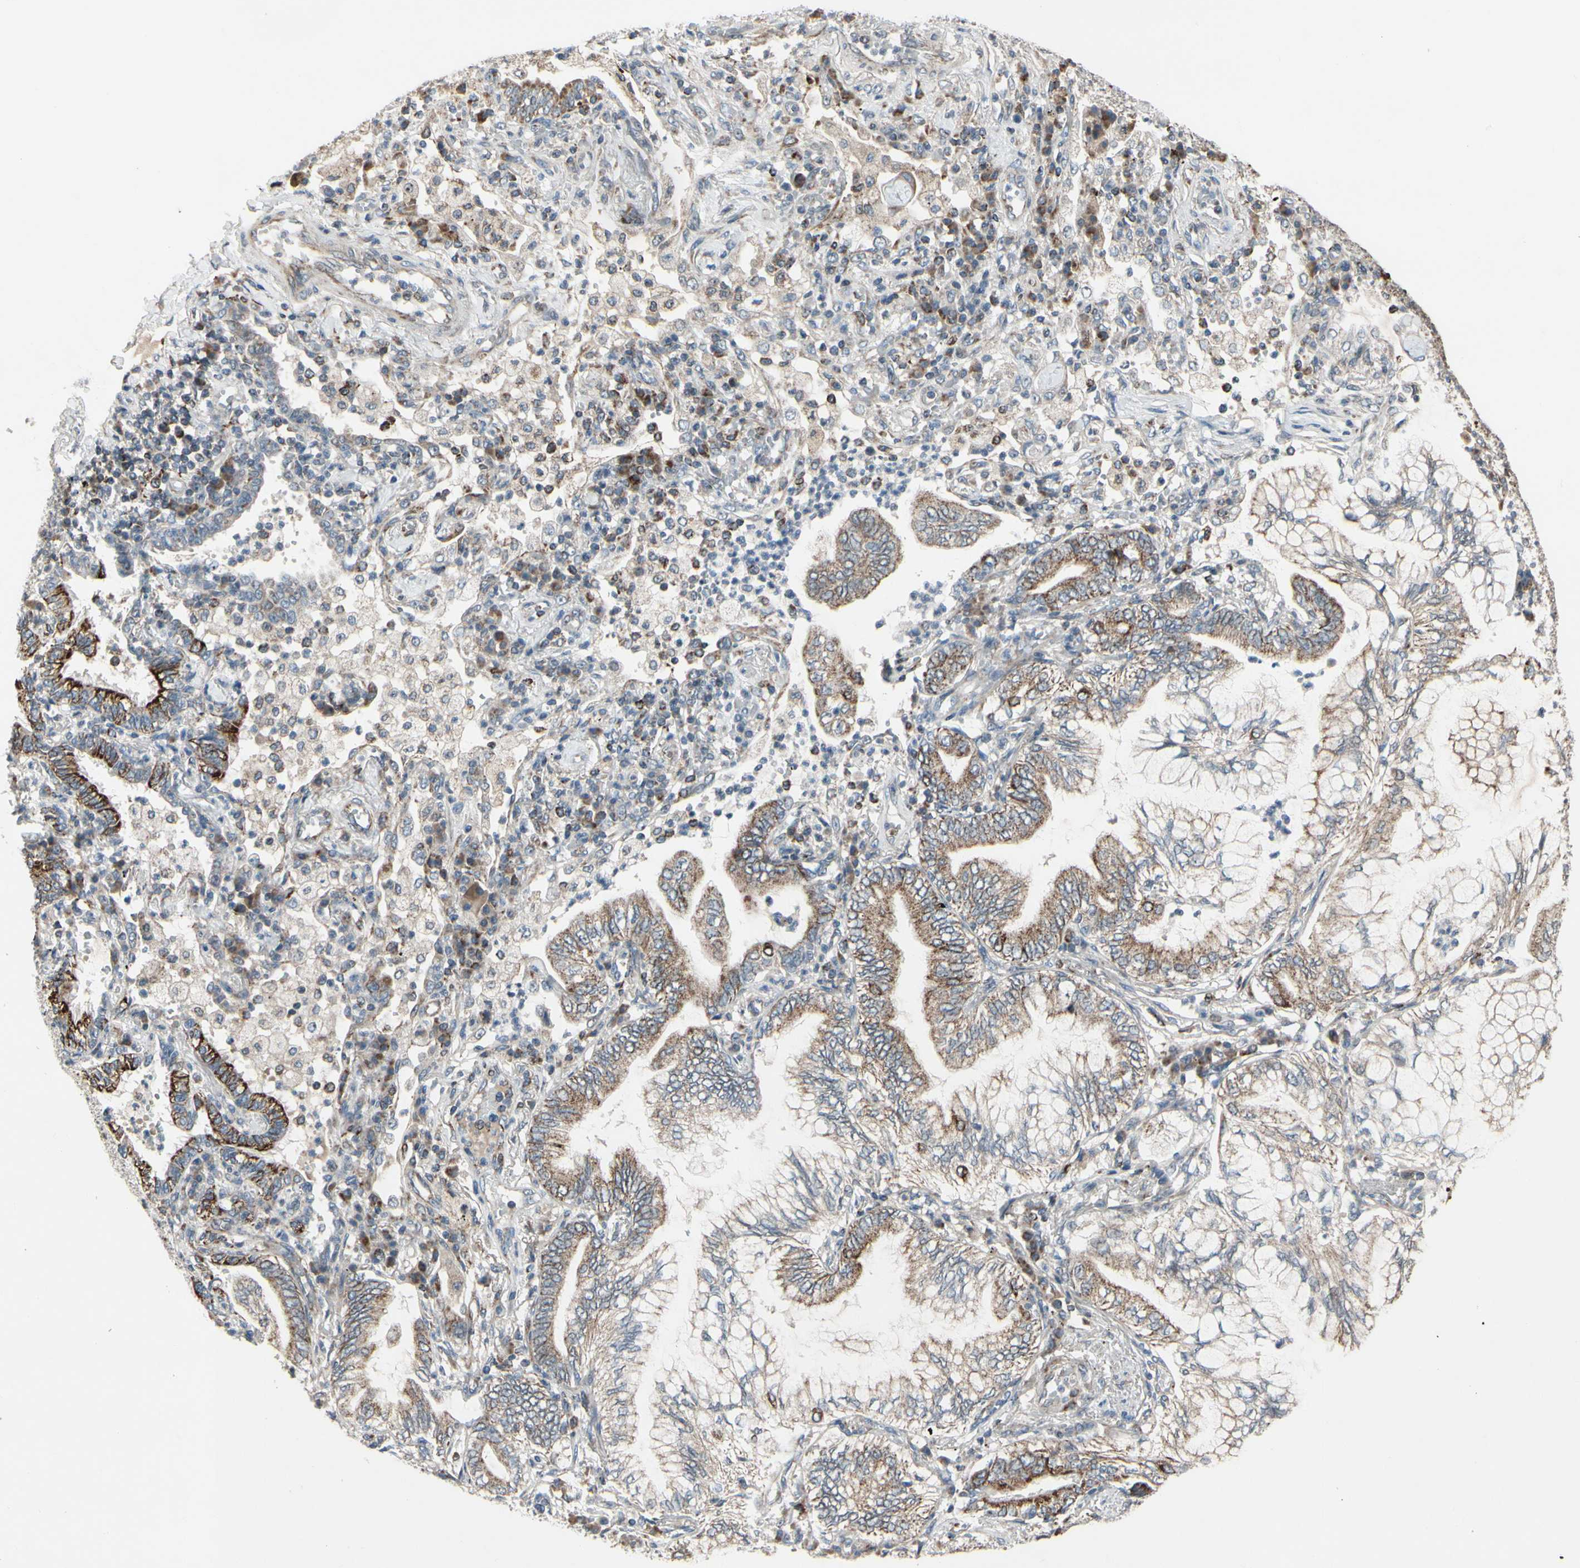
{"staining": {"intensity": "moderate", "quantity": ">75%", "location": "cytoplasmic/membranous"}, "tissue": "lung cancer", "cell_type": "Tumor cells", "image_type": "cancer", "snomed": [{"axis": "morphology", "description": "Normal tissue, NOS"}, {"axis": "morphology", "description": "Adenocarcinoma, NOS"}, {"axis": "topography", "description": "Bronchus"}, {"axis": "topography", "description": "Lung"}], "caption": "Adenocarcinoma (lung) stained with a brown dye reveals moderate cytoplasmic/membranous positive positivity in approximately >75% of tumor cells.", "gene": "CPT1A", "patient": {"sex": "female", "age": 70}}